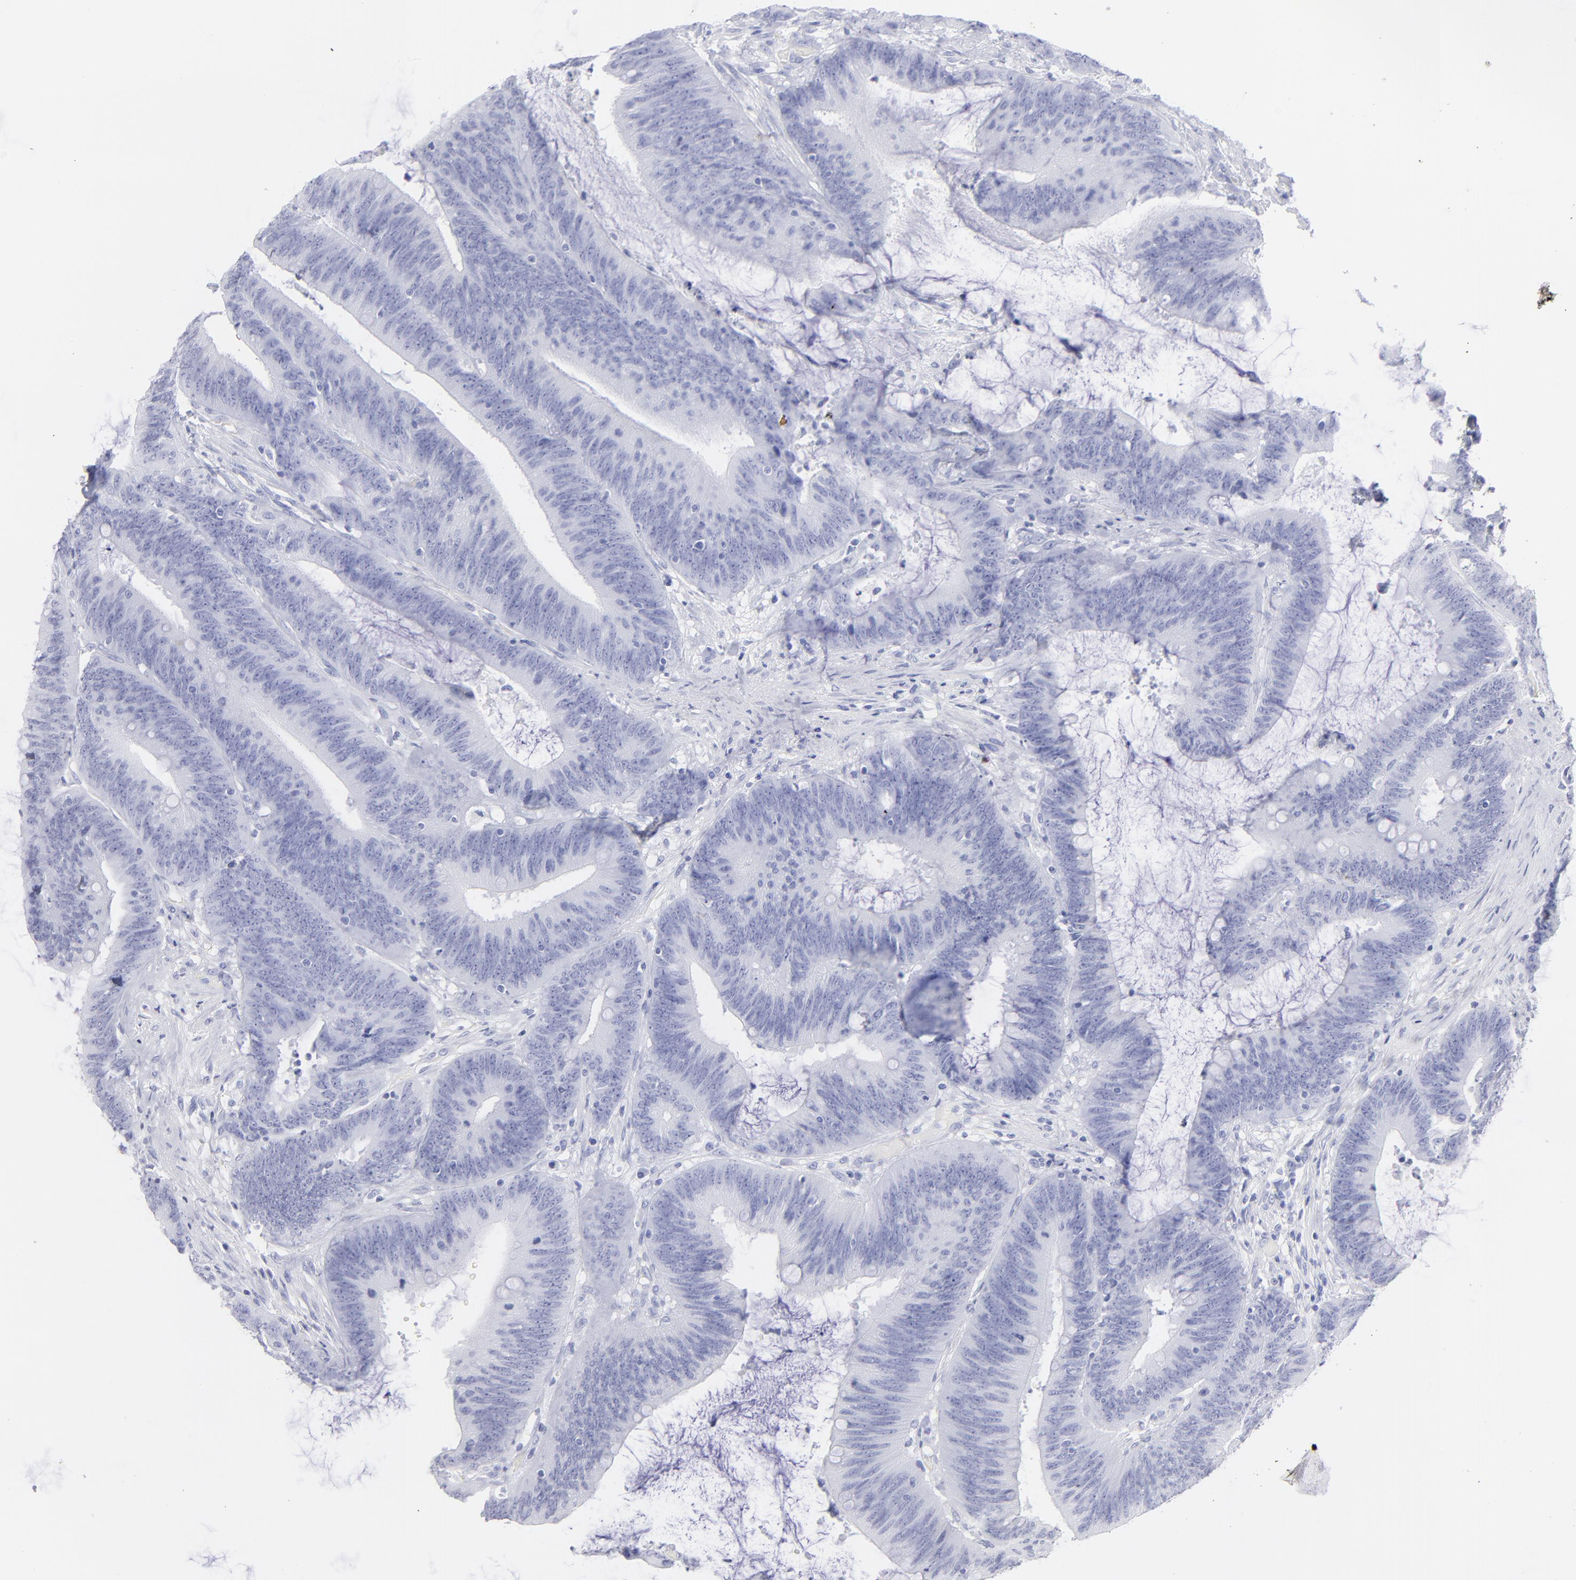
{"staining": {"intensity": "negative", "quantity": "none", "location": "none"}, "tissue": "colorectal cancer", "cell_type": "Tumor cells", "image_type": "cancer", "snomed": [{"axis": "morphology", "description": "Adenocarcinoma, NOS"}, {"axis": "topography", "description": "Rectum"}], "caption": "Histopathology image shows no significant protein expression in tumor cells of colorectal cancer (adenocarcinoma).", "gene": "F13B", "patient": {"sex": "female", "age": 66}}